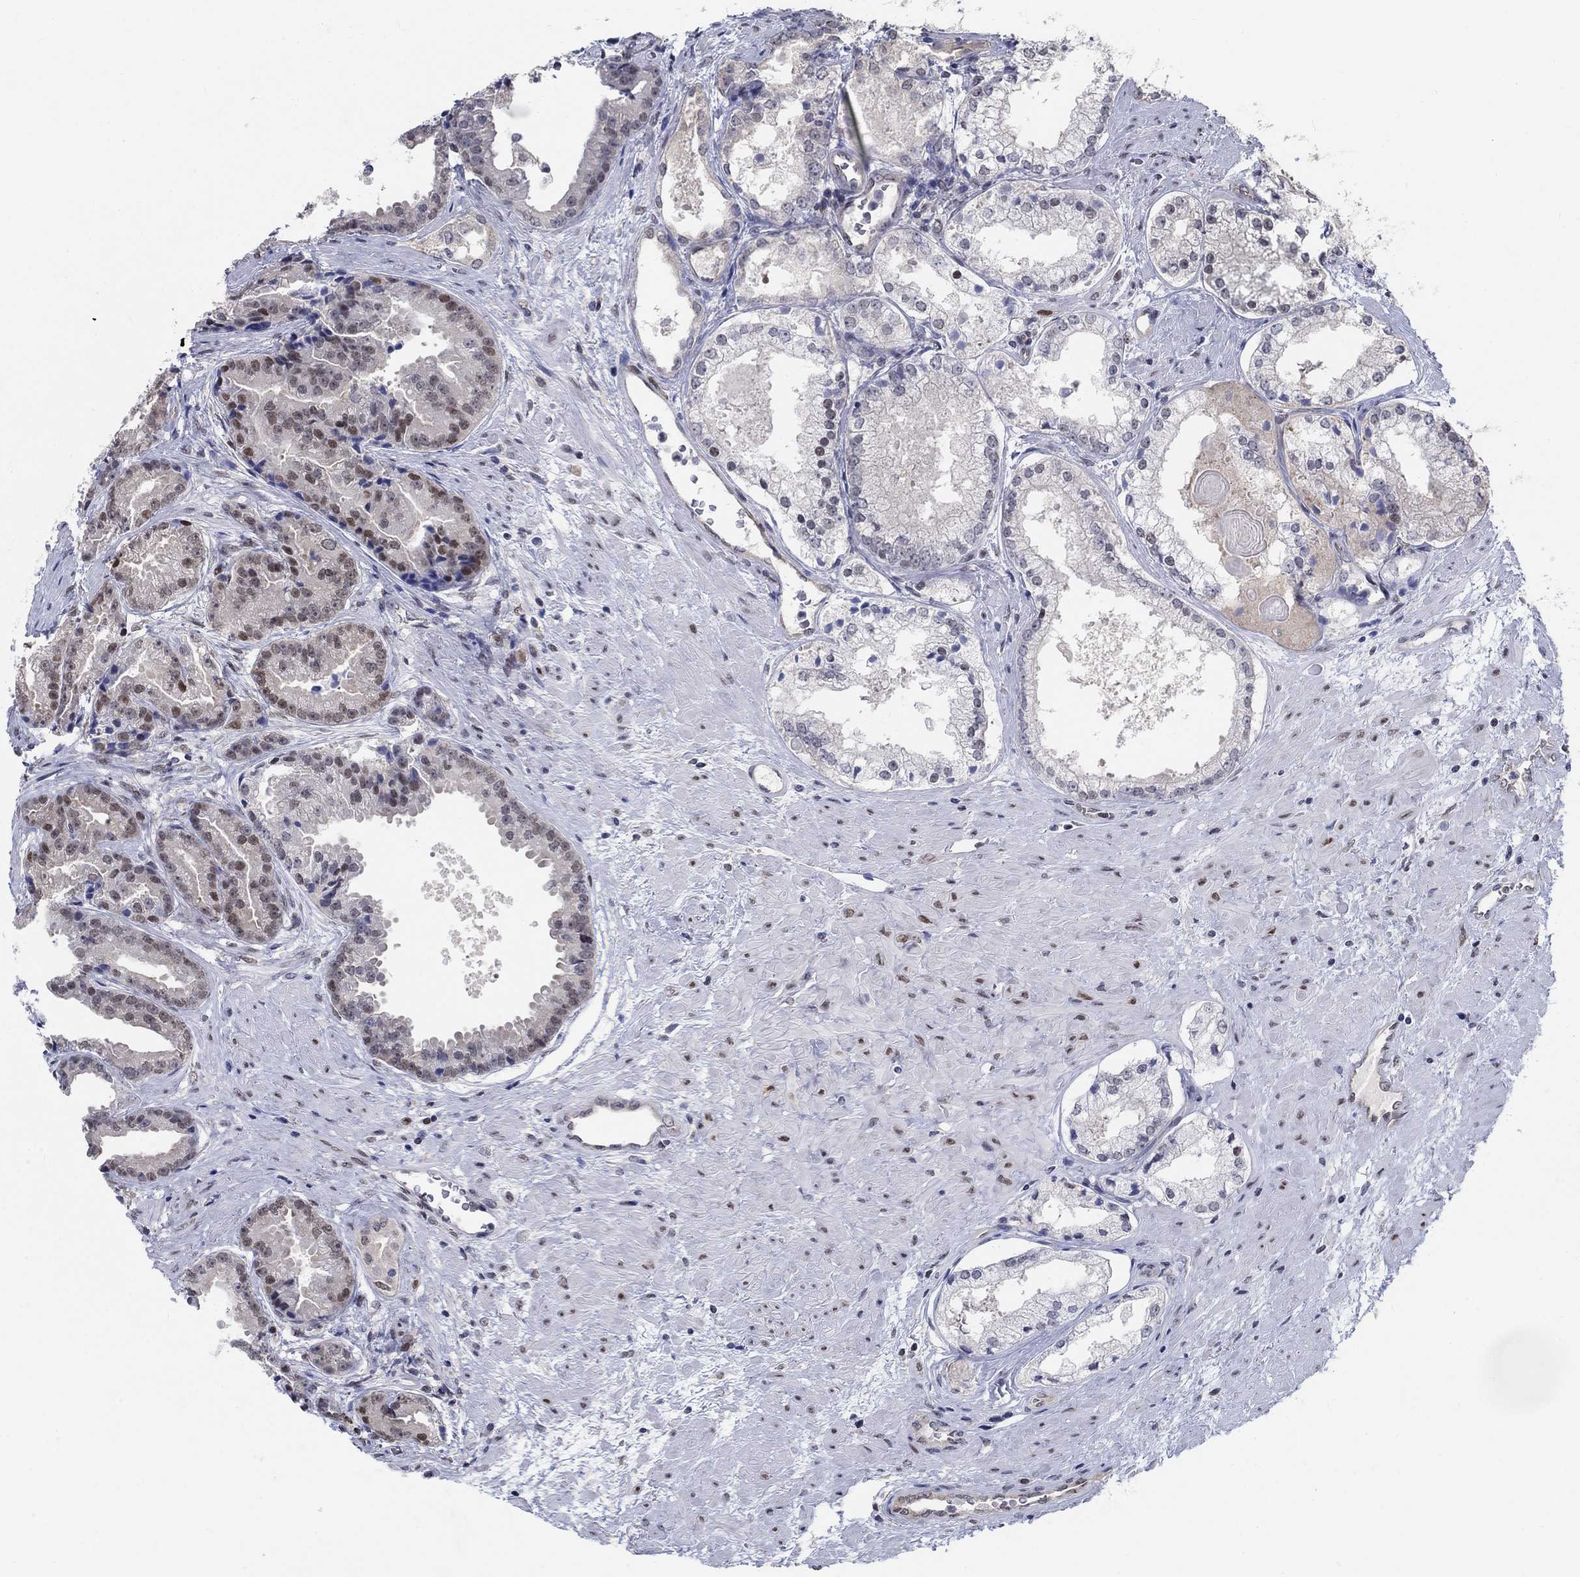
{"staining": {"intensity": "weak", "quantity": "<25%", "location": "nuclear"}, "tissue": "prostate cancer", "cell_type": "Tumor cells", "image_type": "cancer", "snomed": [{"axis": "morphology", "description": "Adenocarcinoma, NOS"}, {"axis": "morphology", "description": "Adenocarcinoma, High grade"}, {"axis": "topography", "description": "Prostate"}], "caption": "Immunohistochemical staining of prostate cancer shows no significant staining in tumor cells.", "gene": "CENPE", "patient": {"sex": "male", "age": 64}}